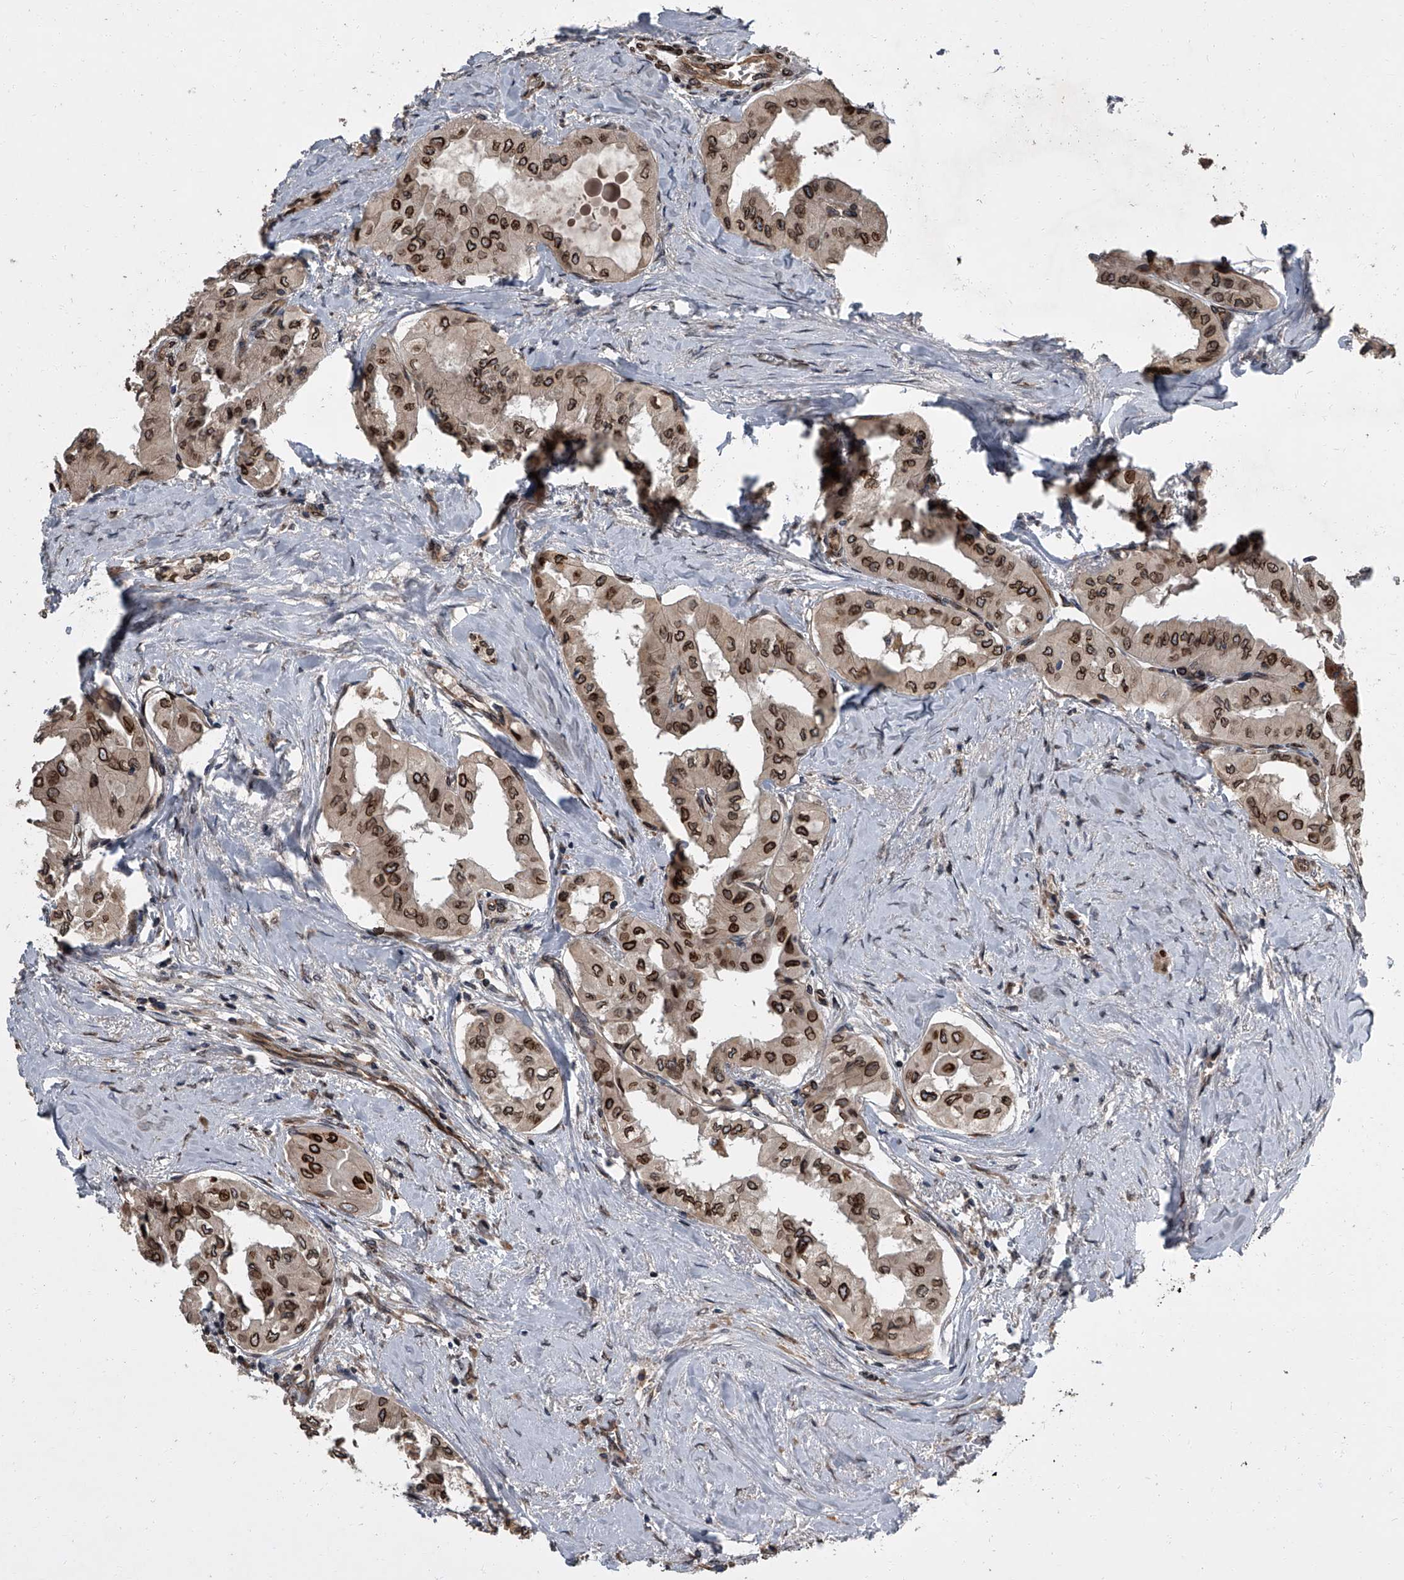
{"staining": {"intensity": "strong", "quantity": ">75%", "location": "cytoplasmic/membranous,nuclear"}, "tissue": "thyroid cancer", "cell_type": "Tumor cells", "image_type": "cancer", "snomed": [{"axis": "morphology", "description": "Papillary adenocarcinoma, NOS"}, {"axis": "topography", "description": "Thyroid gland"}], "caption": "A high-resolution photomicrograph shows immunohistochemistry staining of thyroid cancer (papillary adenocarcinoma), which reveals strong cytoplasmic/membranous and nuclear expression in approximately >75% of tumor cells. The staining was performed using DAB (3,3'-diaminobenzidine) to visualize the protein expression in brown, while the nuclei were stained in blue with hematoxylin (Magnification: 20x).", "gene": "LRRC8C", "patient": {"sex": "female", "age": 59}}